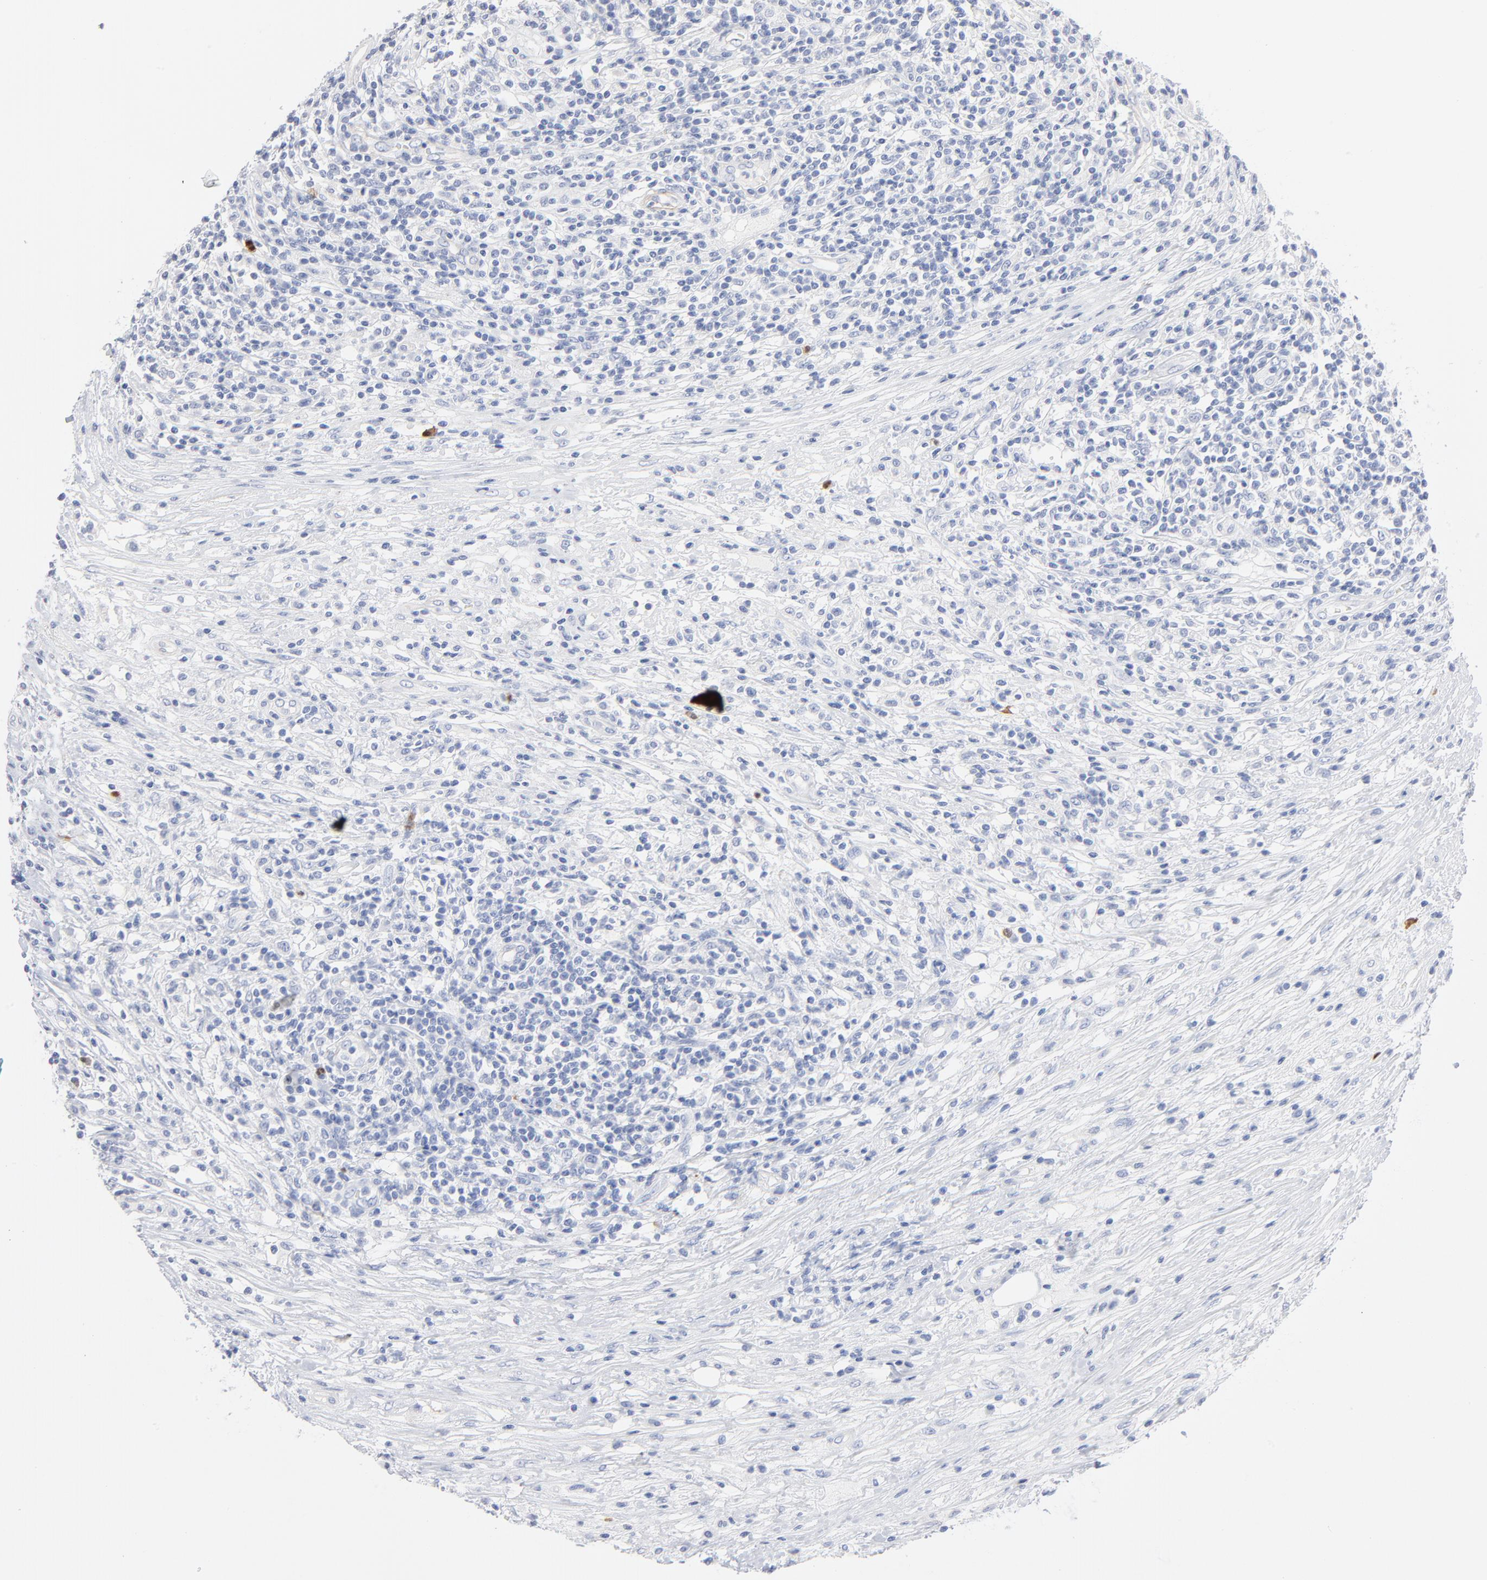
{"staining": {"intensity": "negative", "quantity": "none", "location": "none"}, "tissue": "lymphoma", "cell_type": "Tumor cells", "image_type": "cancer", "snomed": [{"axis": "morphology", "description": "Malignant lymphoma, non-Hodgkin's type, High grade"}, {"axis": "topography", "description": "Lymph node"}], "caption": "Immunohistochemical staining of human lymphoma displays no significant positivity in tumor cells.", "gene": "AGTR1", "patient": {"sex": "female", "age": 84}}